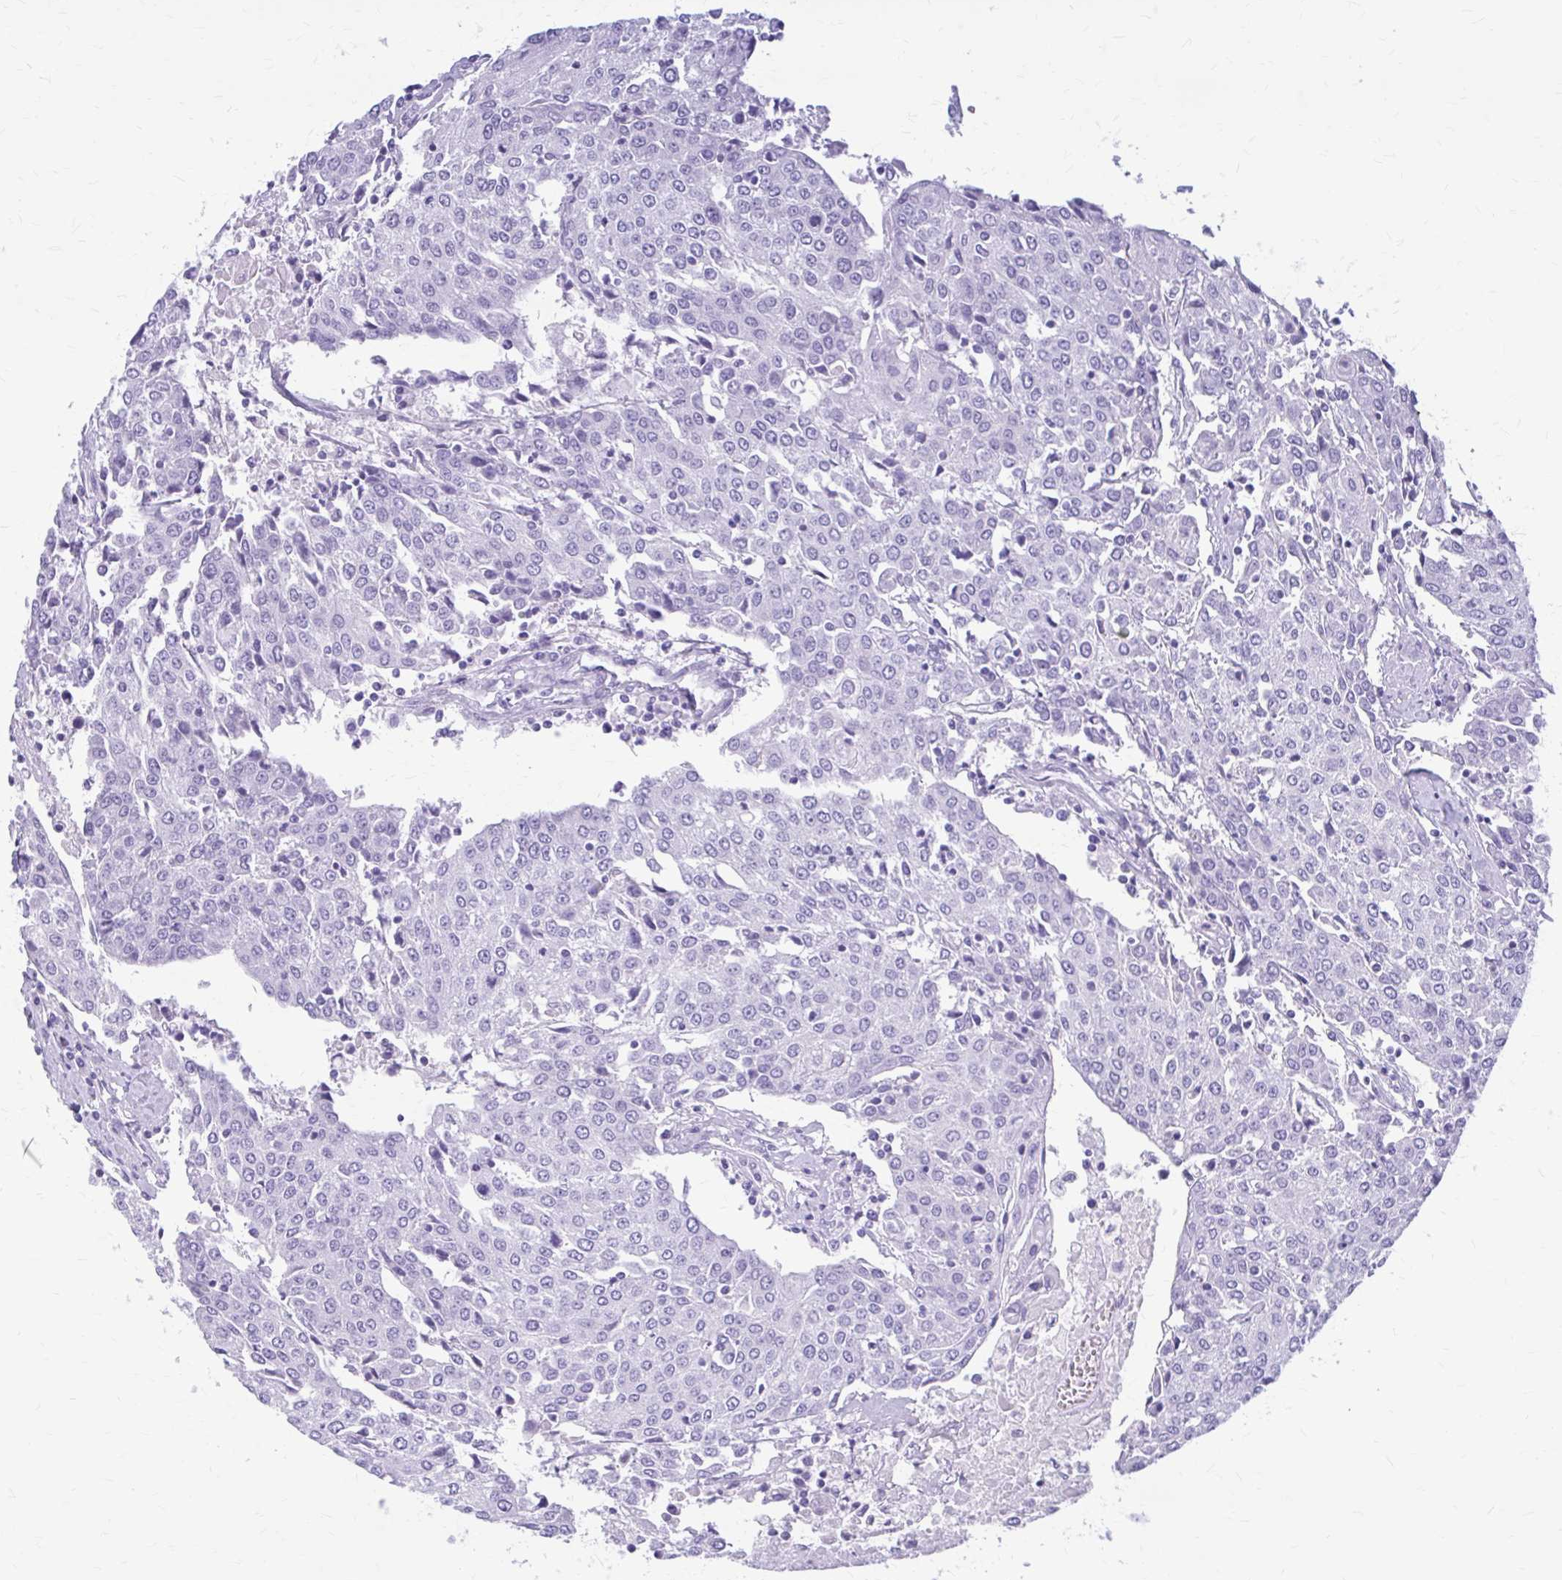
{"staining": {"intensity": "negative", "quantity": "none", "location": "none"}, "tissue": "urothelial cancer", "cell_type": "Tumor cells", "image_type": "cancer", "snomed": [{"axis": "morphology", "description": "Urothelial carcinoma, High grade"}, {"axis": "topography", "description": "Urinary bladder"}], "caption": "Immunohistochemistry micrograph of high-grade urothelial carcinoma stained for a protein (brown), which demonstrates no staining in tumor cells. (Brightfield microscopy of DAB immunohistochemistry at high magnification).", "gene": "KLHDC7A", "patient": {"sex": "female", "age": 85}}